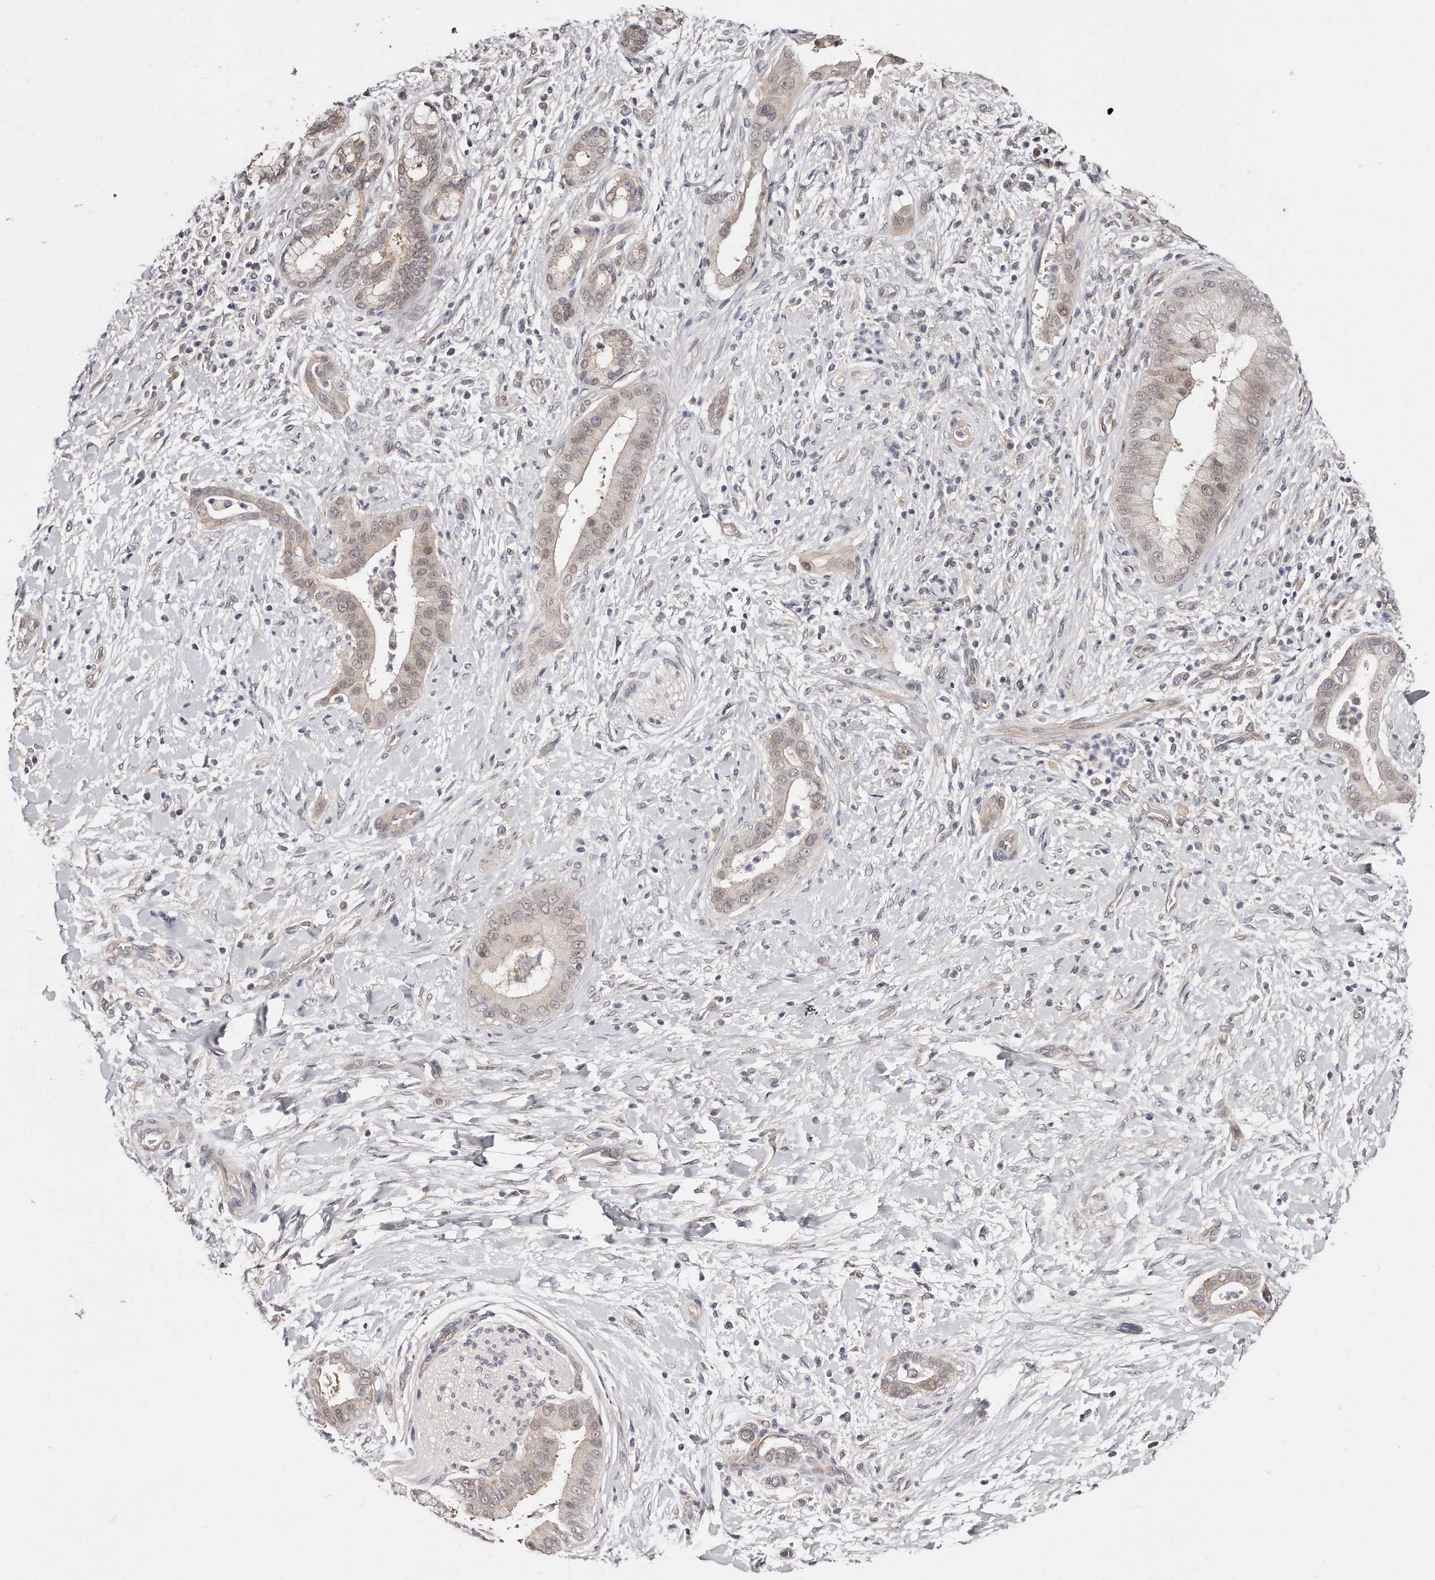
{"staining": {"intensity": "moderate", "quantity": "25%-75%", "location": "cytoplasmic/membranous,nuclear"}, "tissue": "liver cancer", "cell_type": "Tumor cells", "image_type": "cancer", "snomed": [{"axis": "morphology", "description": "Cholangiocarcinoma"}, {"axis": "topography", "description": "Liver"}], "caption": "Protein expression analysis of human liver cholangiocarcinoma reveals moderate cytoplasmic/membranous and nuclear expression in about 25%-75% of tumor cells.", "gene": "CASZ1", "patient": {"sex": "female", "age": 54}}